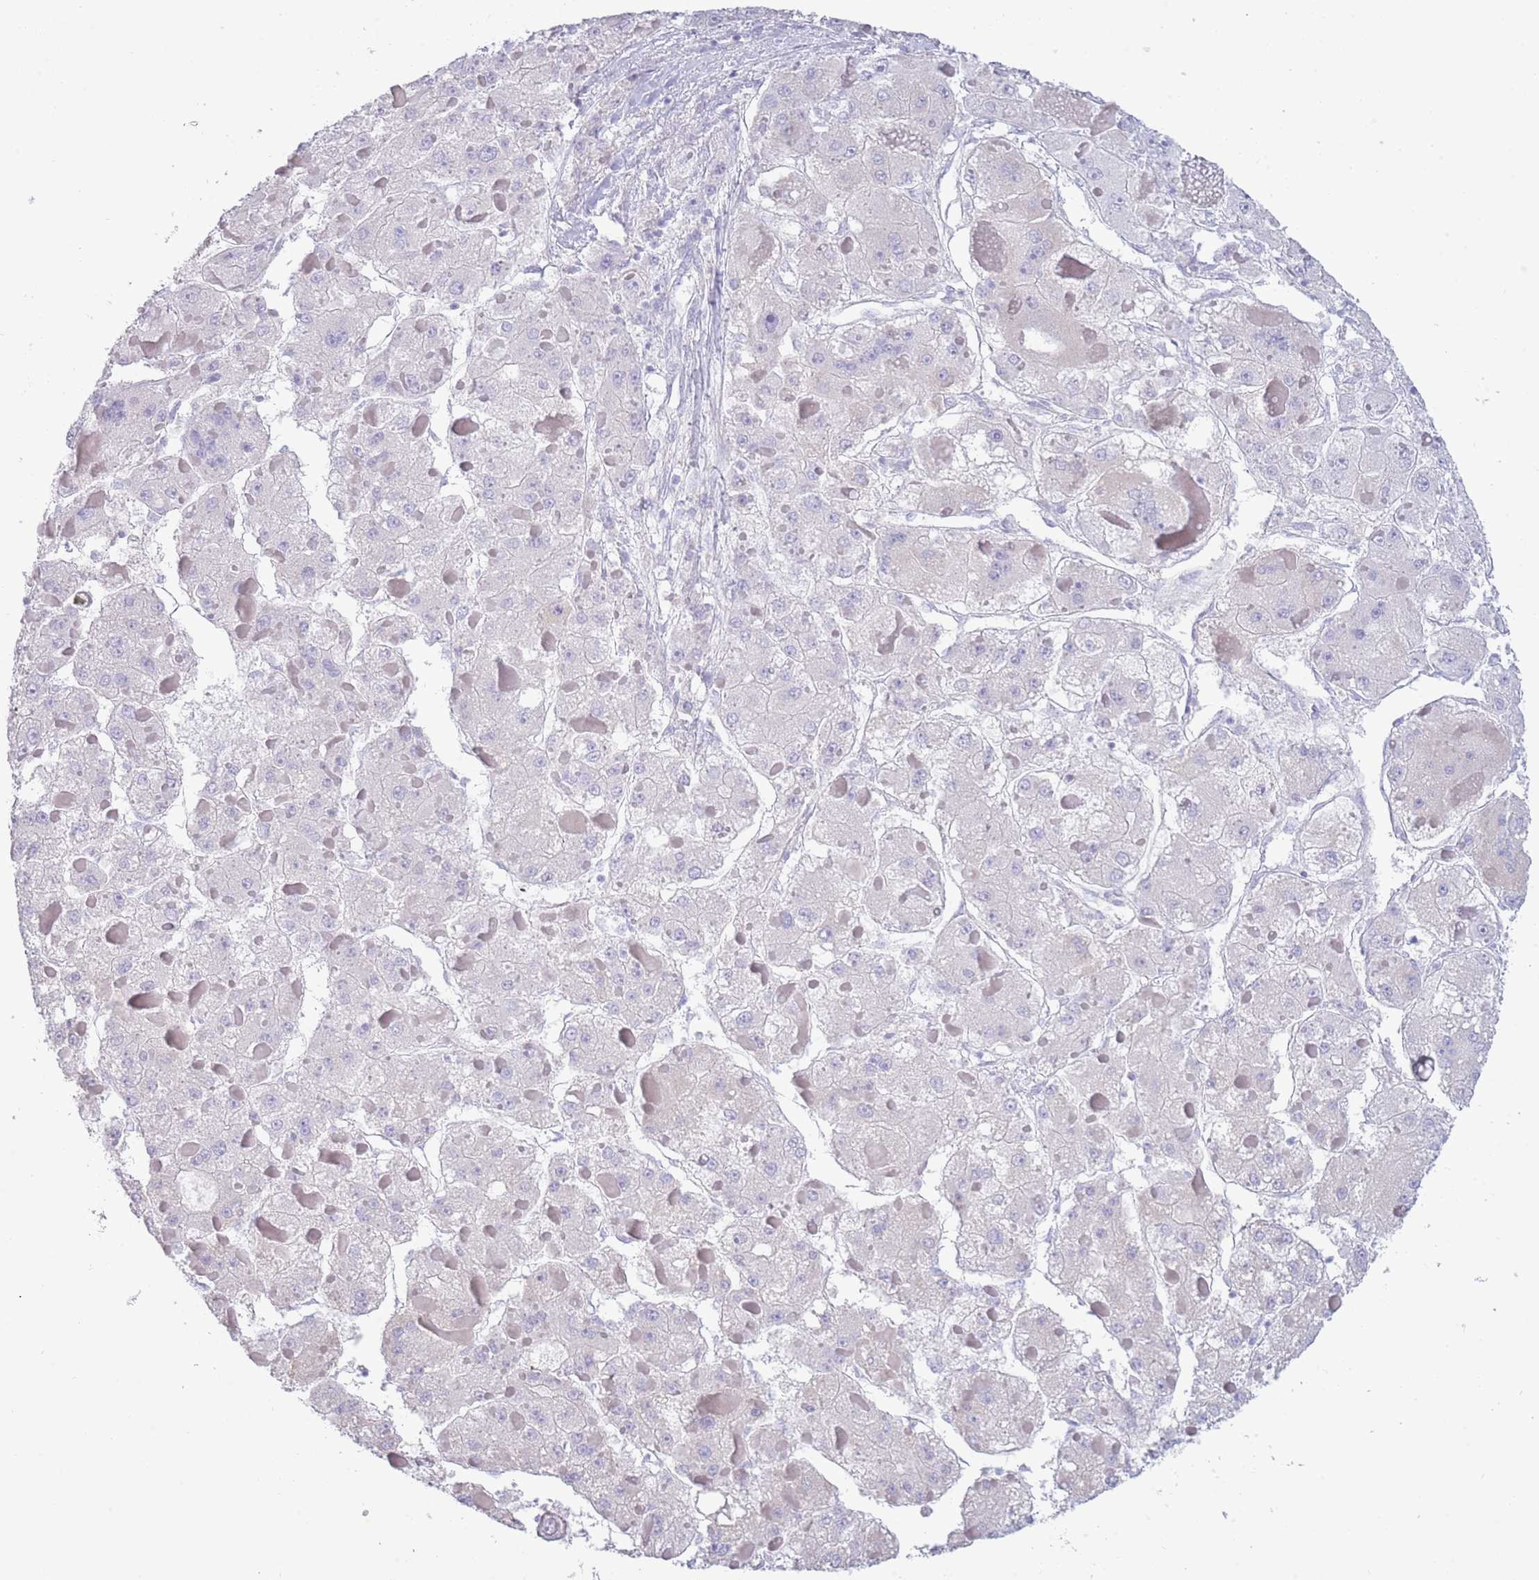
{"staining": {"intensity": "negative", "quantity": "none", "location": "none"}, "tissue": "liver cancer", "cell_type": "Tumor cells", "image_type": "cancer", "snomed": [{"axis": "morphology", "description": "Carcinoma, Hepatocellular, NOS"}, {"axis": "topography", "description": "Liver"}], "caption": "This histopathology image is of liver hepatocellular carcinoma stained with IHC to label a protein in brown with the nuclei are counter-stained blue. There is no positivity in tumor cells.", "gene": "ACR", "patient": {"sex": "female", "age": 73}}